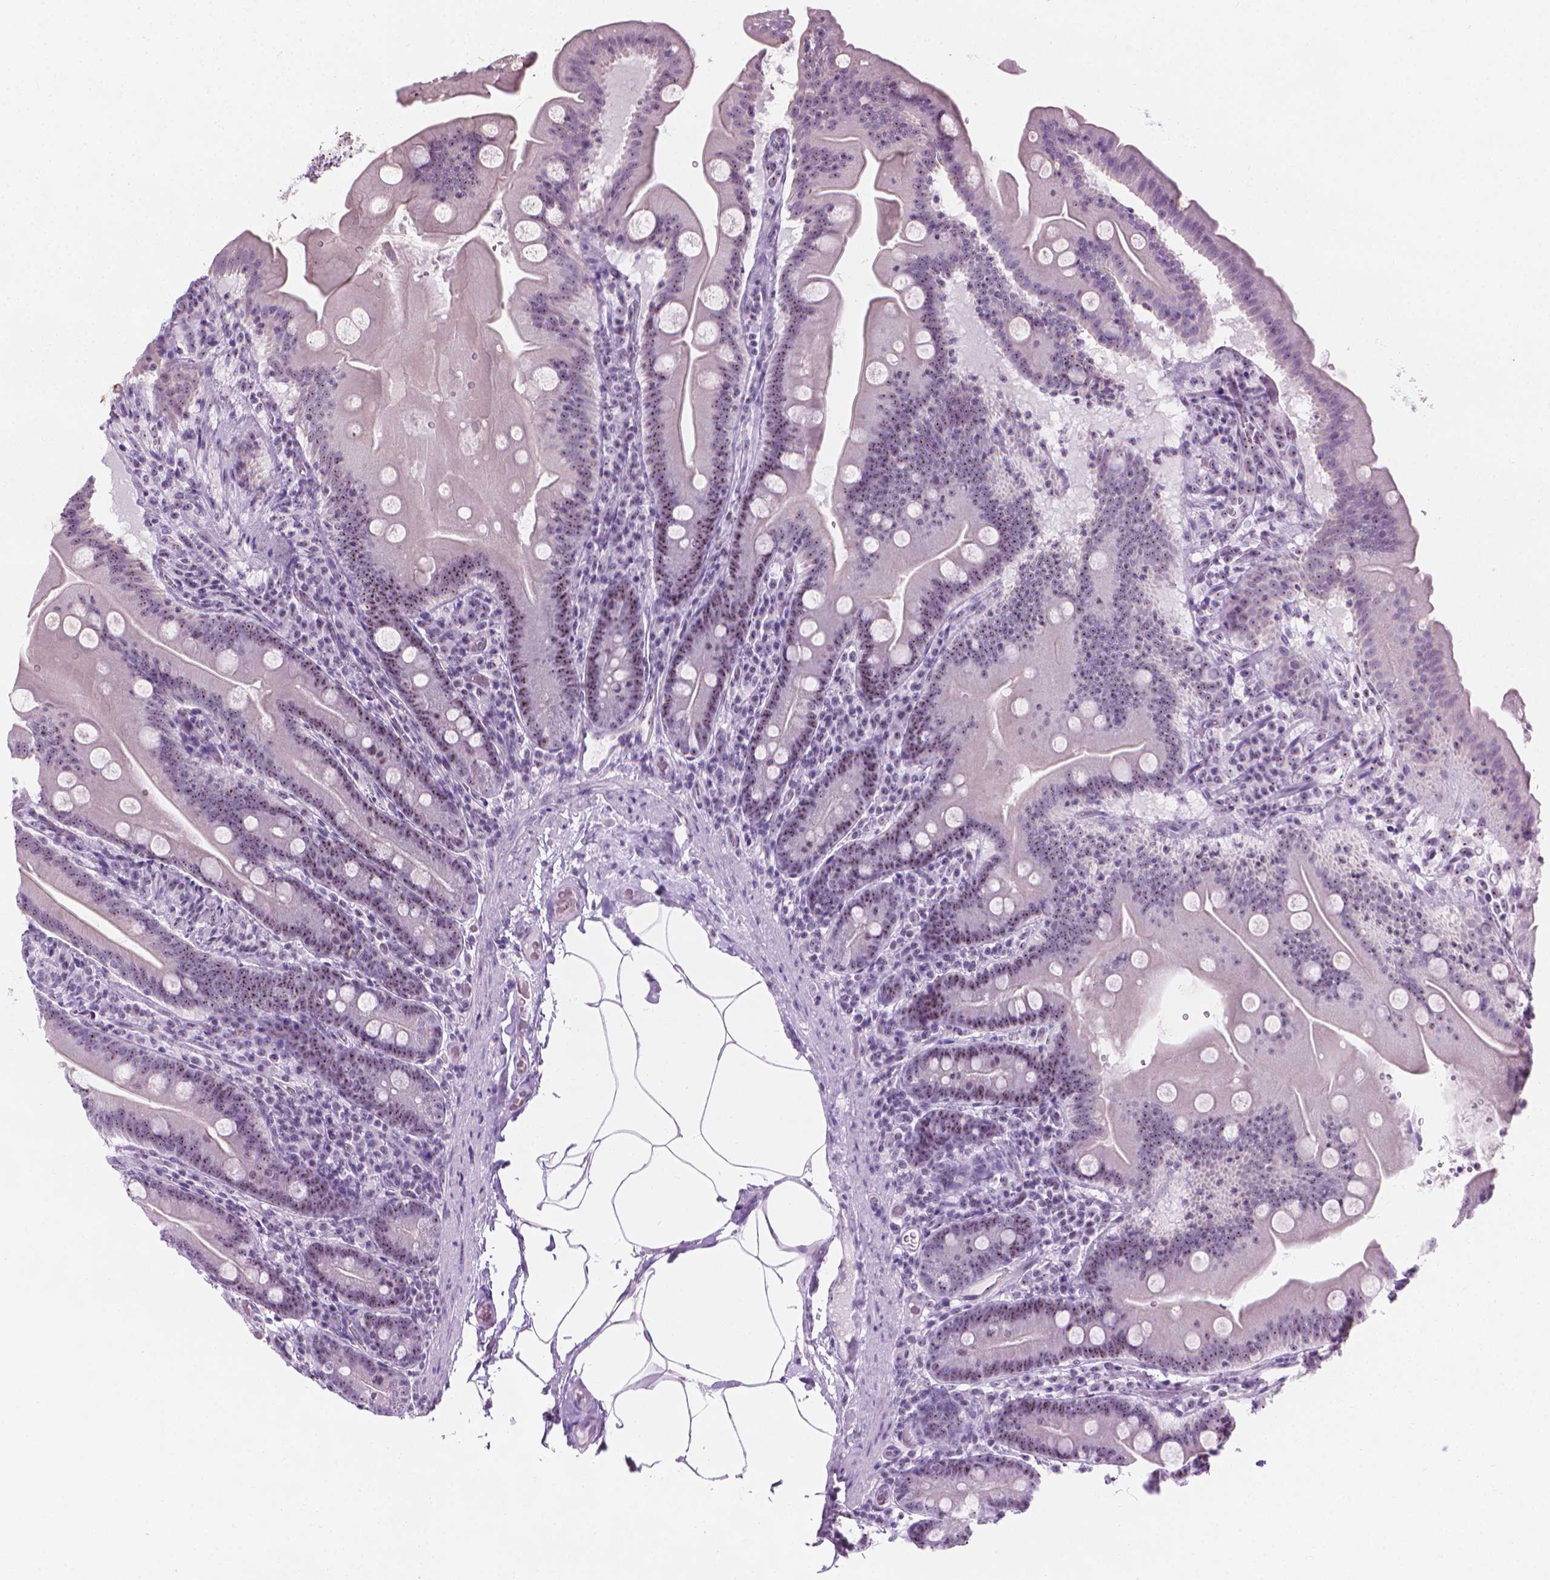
{"staining": {"intensity": "moderate", "quantity": "25%-75%", "location": "nuclear"}, "tissue": "small intestine", "cell_type": "Glandular cells", "image_type": "normal", "snomed": [{"axis": "morphology", "description": "Normal tissue, NOS"}, {"axis": "topography", "description": "Small intestine"}], "caption": "DAB immunohistochemical staining of benign small intestine reveals moderate nuclear protein staining in approximately 25%-75% of glandular cells.", "gene": "NOL7", "patient": {"sex": "male", "age": 37}}